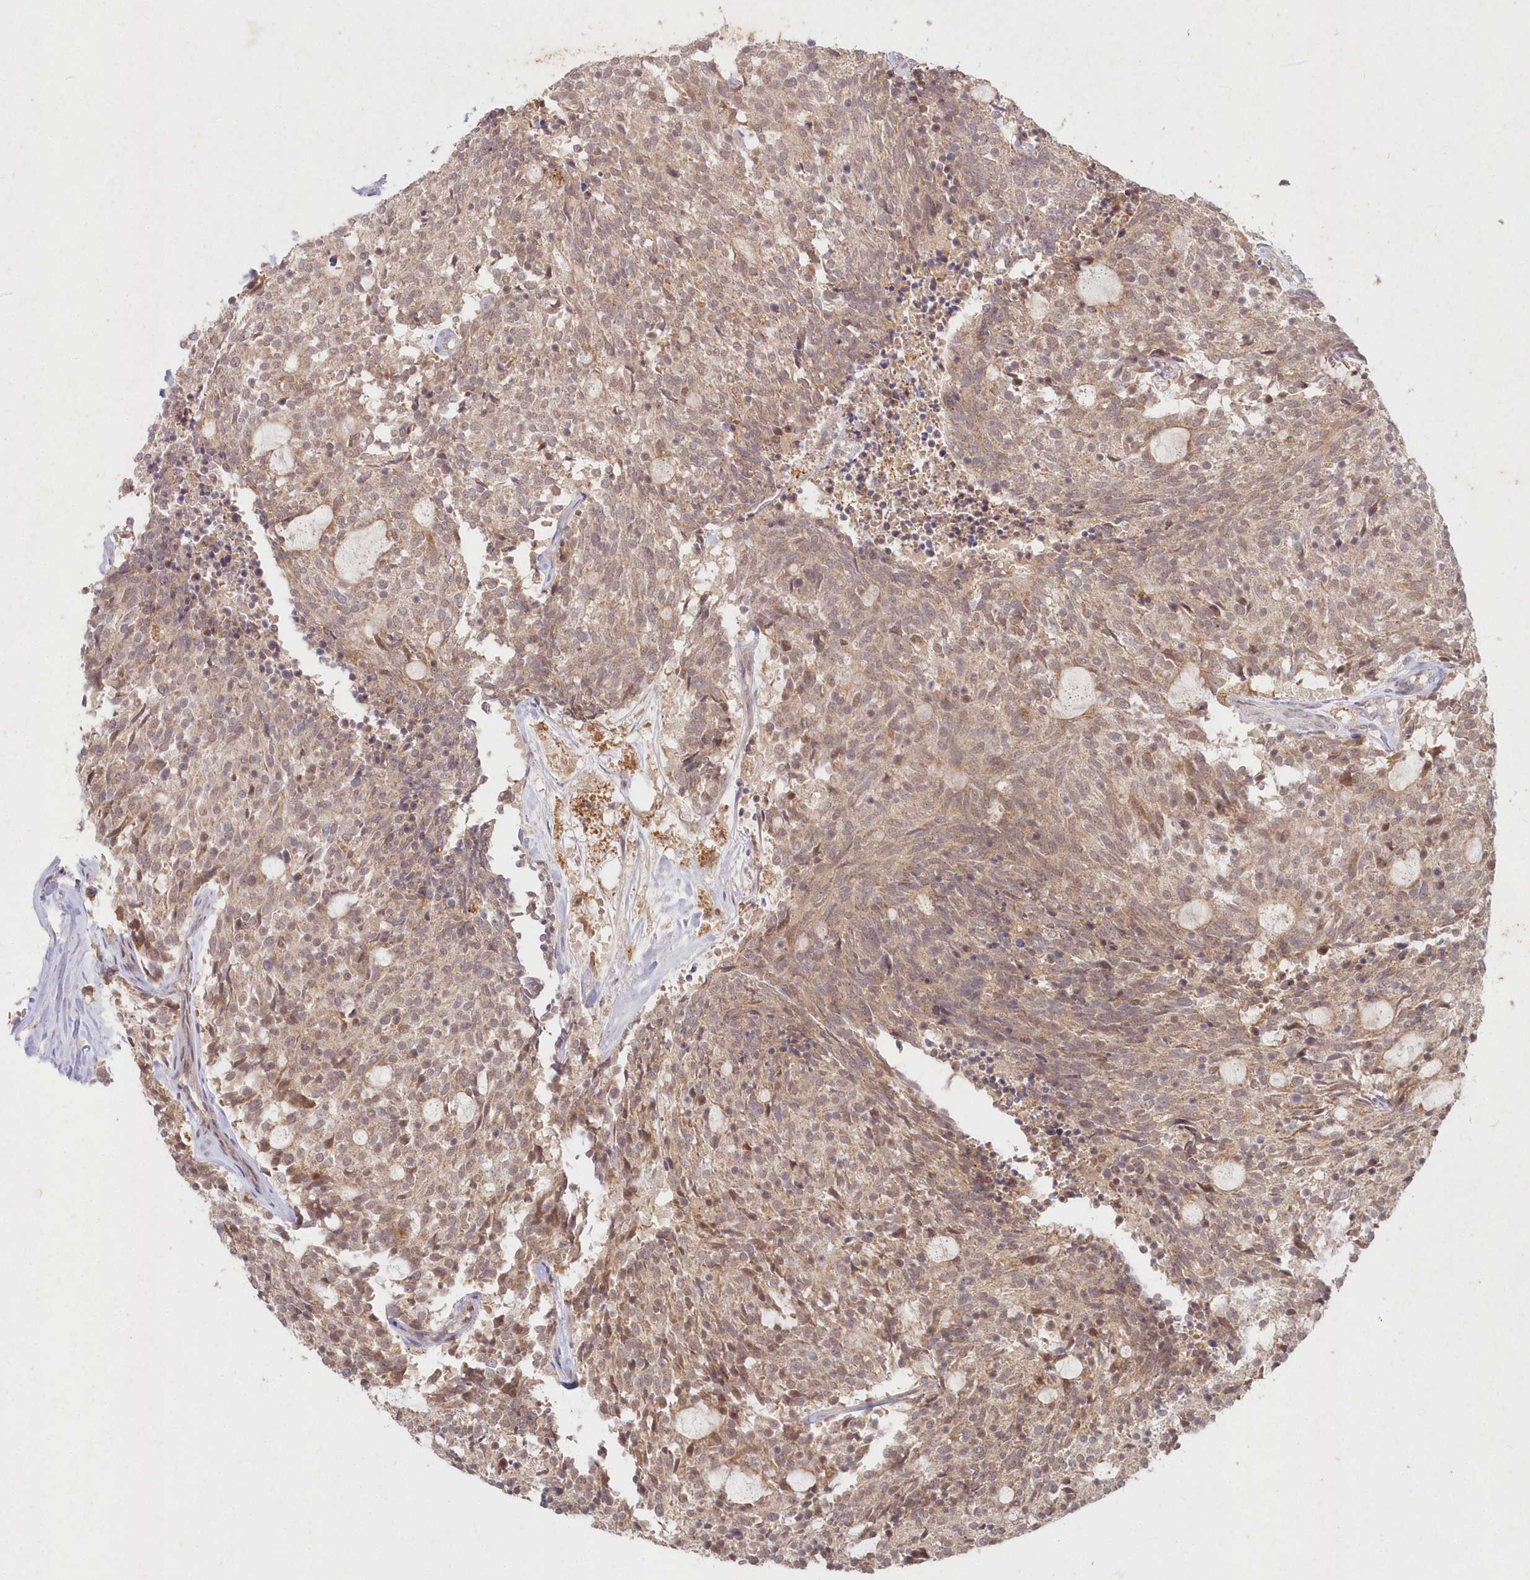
{"staining": {"intensity": "weak", "quantity": "25%-75%", "location": "cytoplasmic/membranous,nuclear"}, "tissue": "carcinoid", "cell_type": "Tumor cells", "image_type": "cancer", "snomed": [{"axis": "morphology", "description": "Carcinoid, malignant, NOS"}, {"axis": "topography", "description": "Pancreas"}], "caption": "There is low levels of weak cytoplasmic/membranous and nuclear staining in tumor cells of carcinoid, as demonstrated by immunohistochemical staining (brown color).", "gene": "ASCC1", "patient": {"sex": "female", "age": 54}}